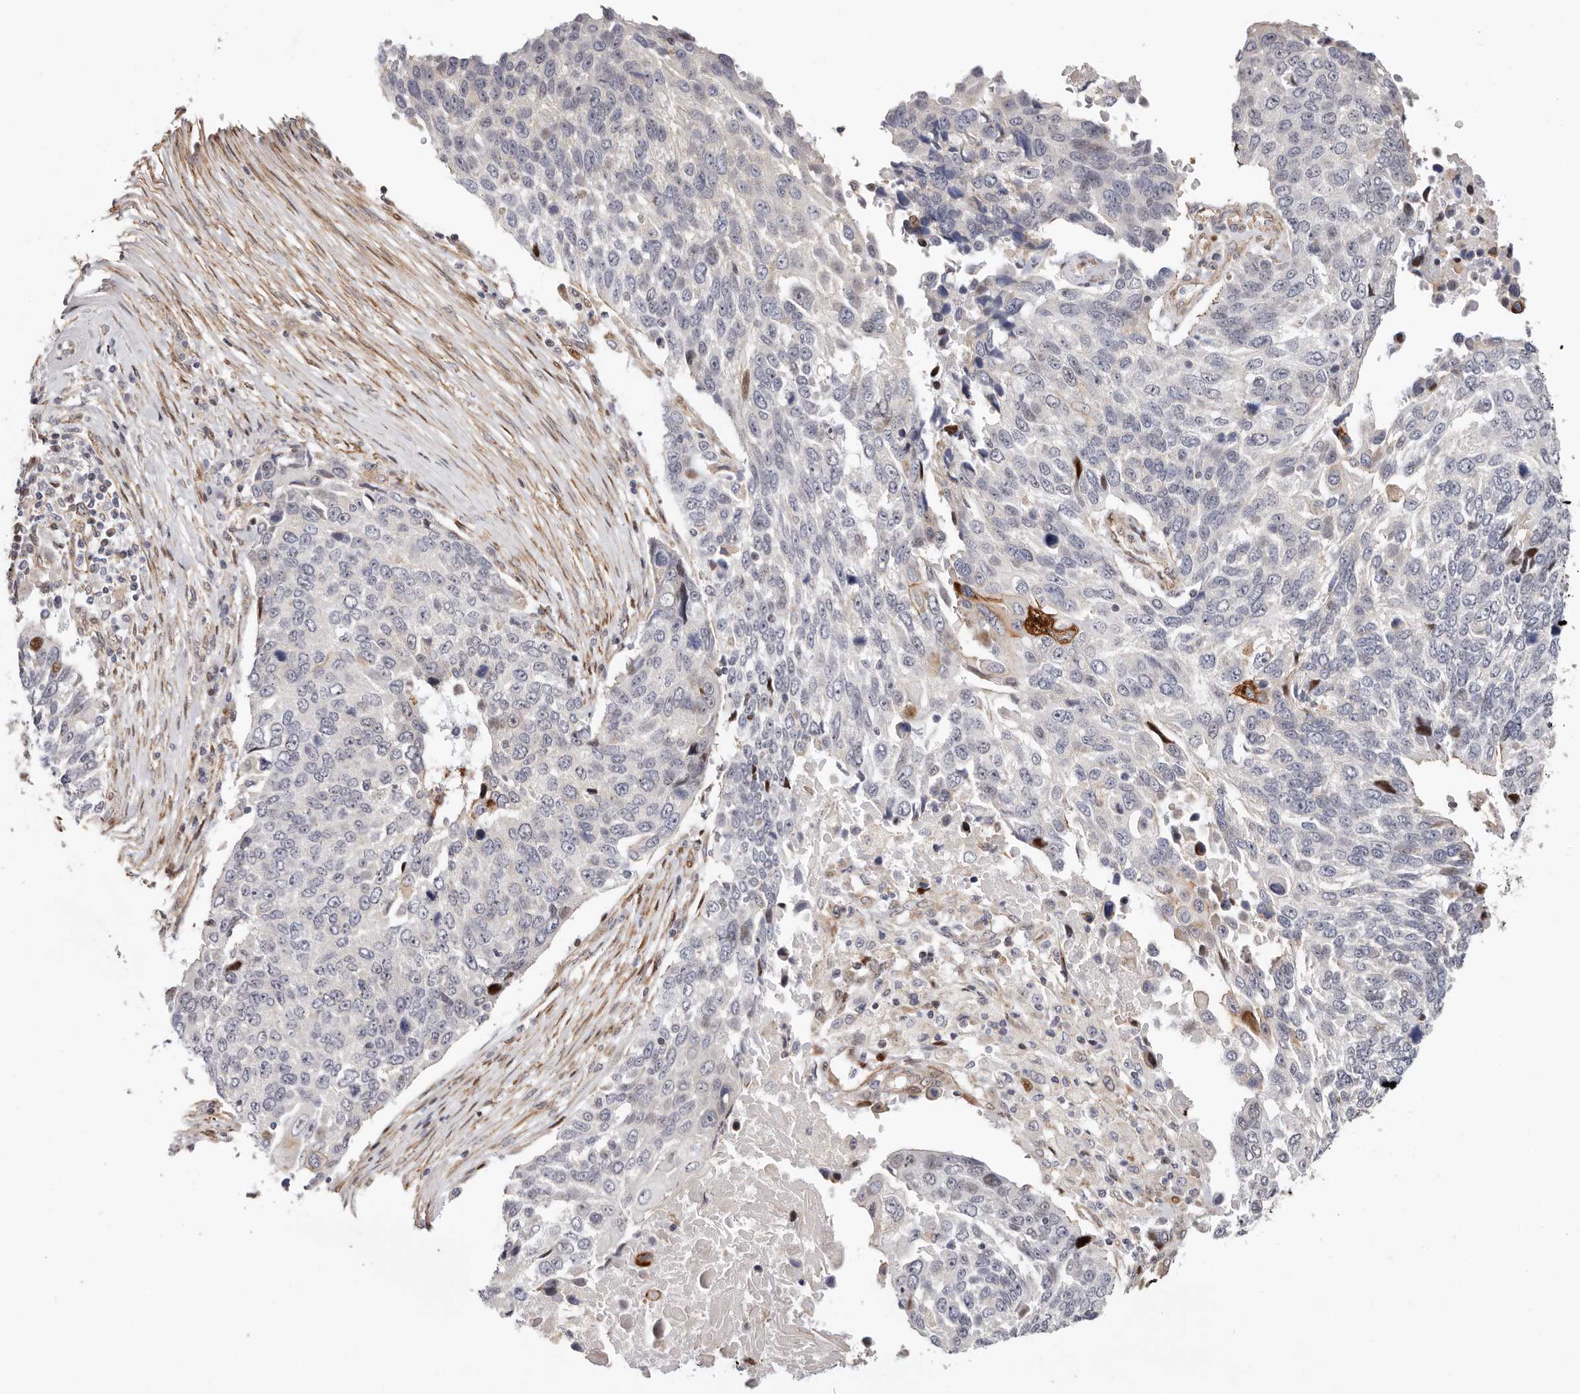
{"staining": {"intensity": "strong", "quantity": "<25%", "location": "cytoplasmic/membranous,nuclear"}, "tissue": "lung cancer", "cell_type": "Tumor cells", "image_type": "cancer", "snomed": [{"axis": "morphology", "description": "Squamous cell carcinoma, NOS"}, {"axis": "topography", "description": "Lung"}], "caption": "Human lung cancer stained with a brown dye shows strong cytoplasmic/membranous and nuclear positive positivity in about <25% of tumor cells.", "gene": "EPHX3", "patient": {"sex": "male", "age": 66}}